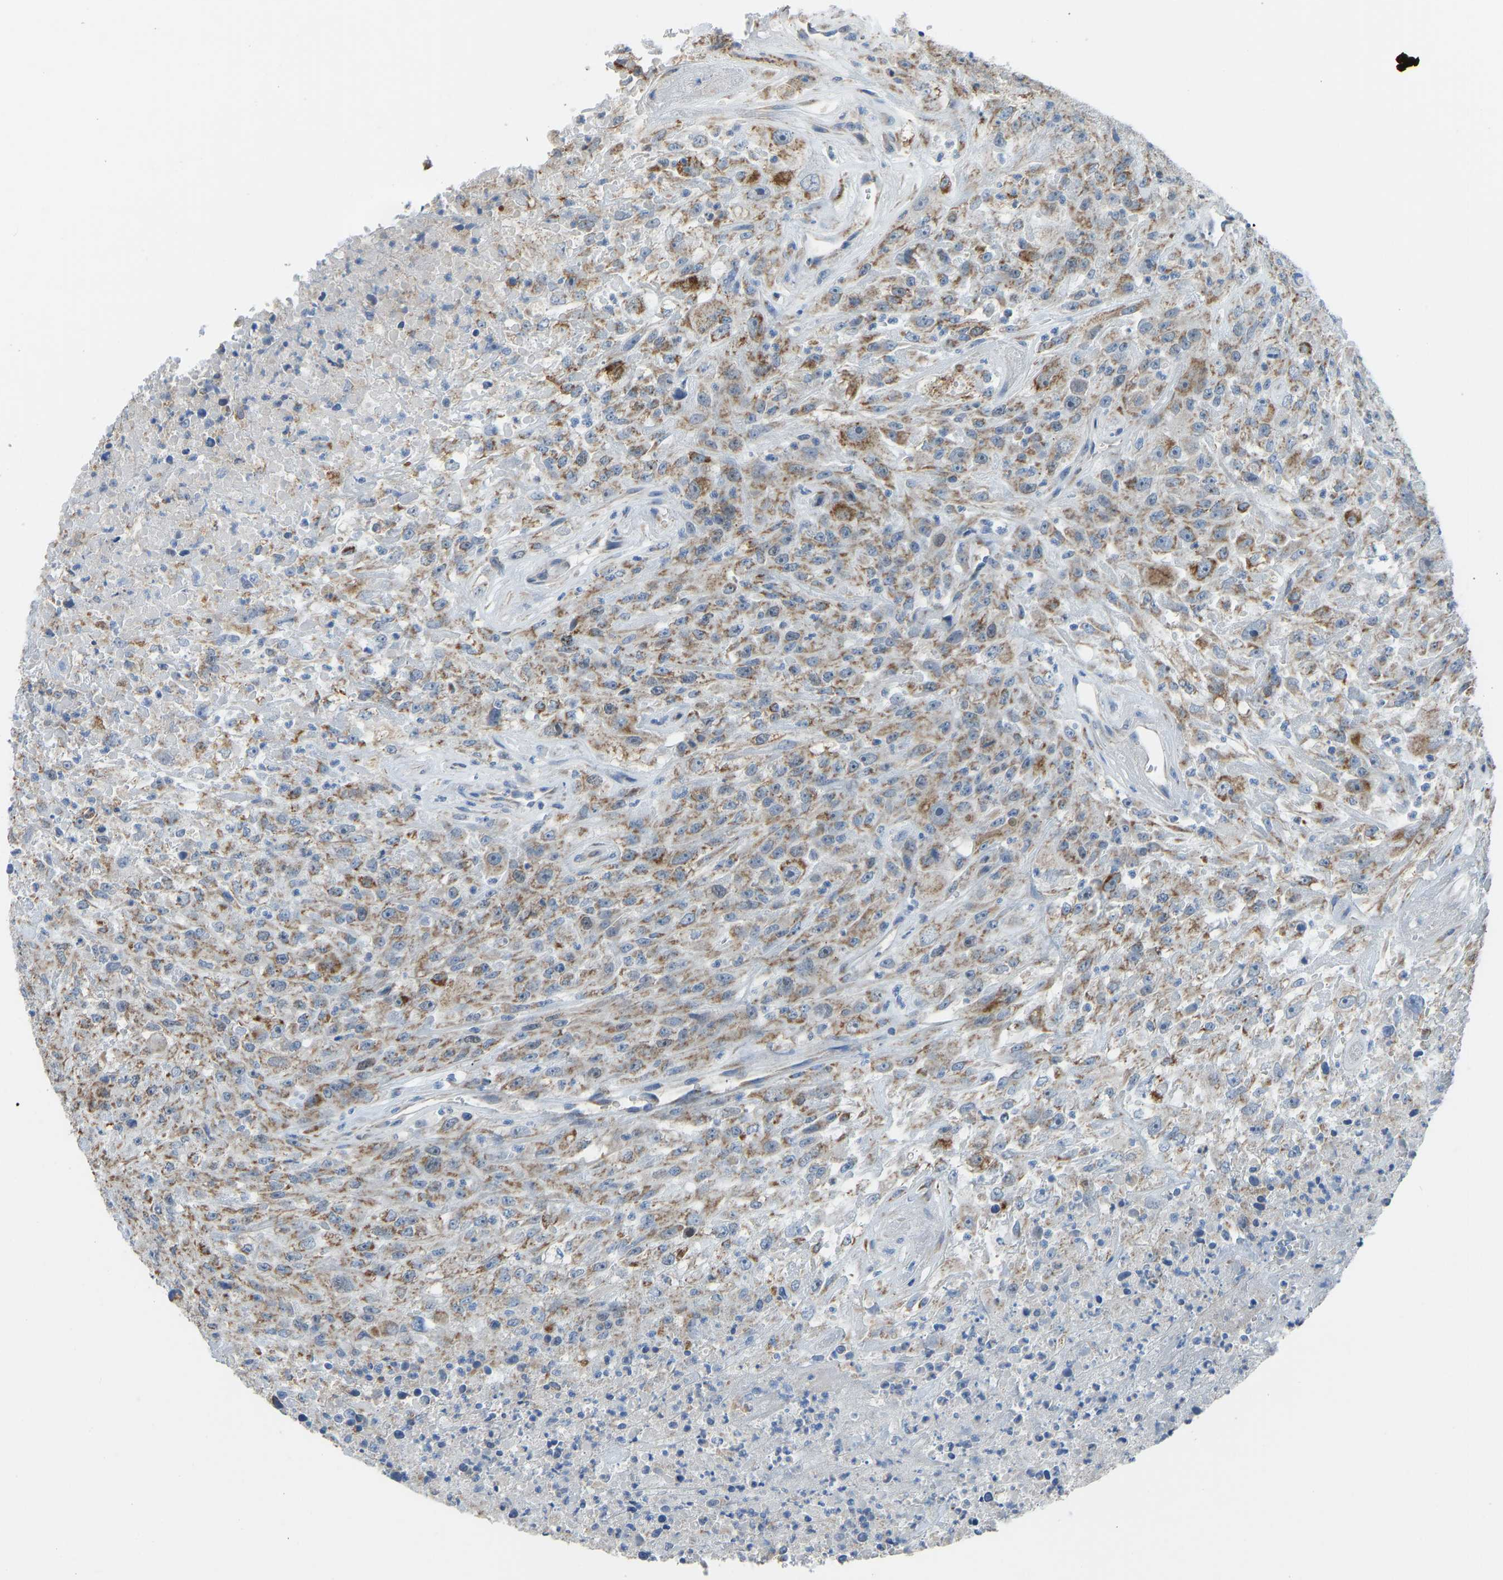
{"staining": {"intensity": "moderate", "quantity": ">75%", "location": "cytoplasmic/membranous"}, "tissue": "urothelial cancer", "cell_type": "Tumor cells", "image_type": "cancer", "snomed": [{"axis": "morphology", "description": "Urothelial carcinoma, High grade"}, {"axis": "topography", "description": "Urinary bladder"}], "caption": "High-grade urothelial carcinoma was stained to show a protein in brown. There is medium levels of moderate cytoplasmic/membranous positivity in about >75% of tumor cells.", "gene": "SMIM20", "patient": {"sex": "male", "age": 46}}